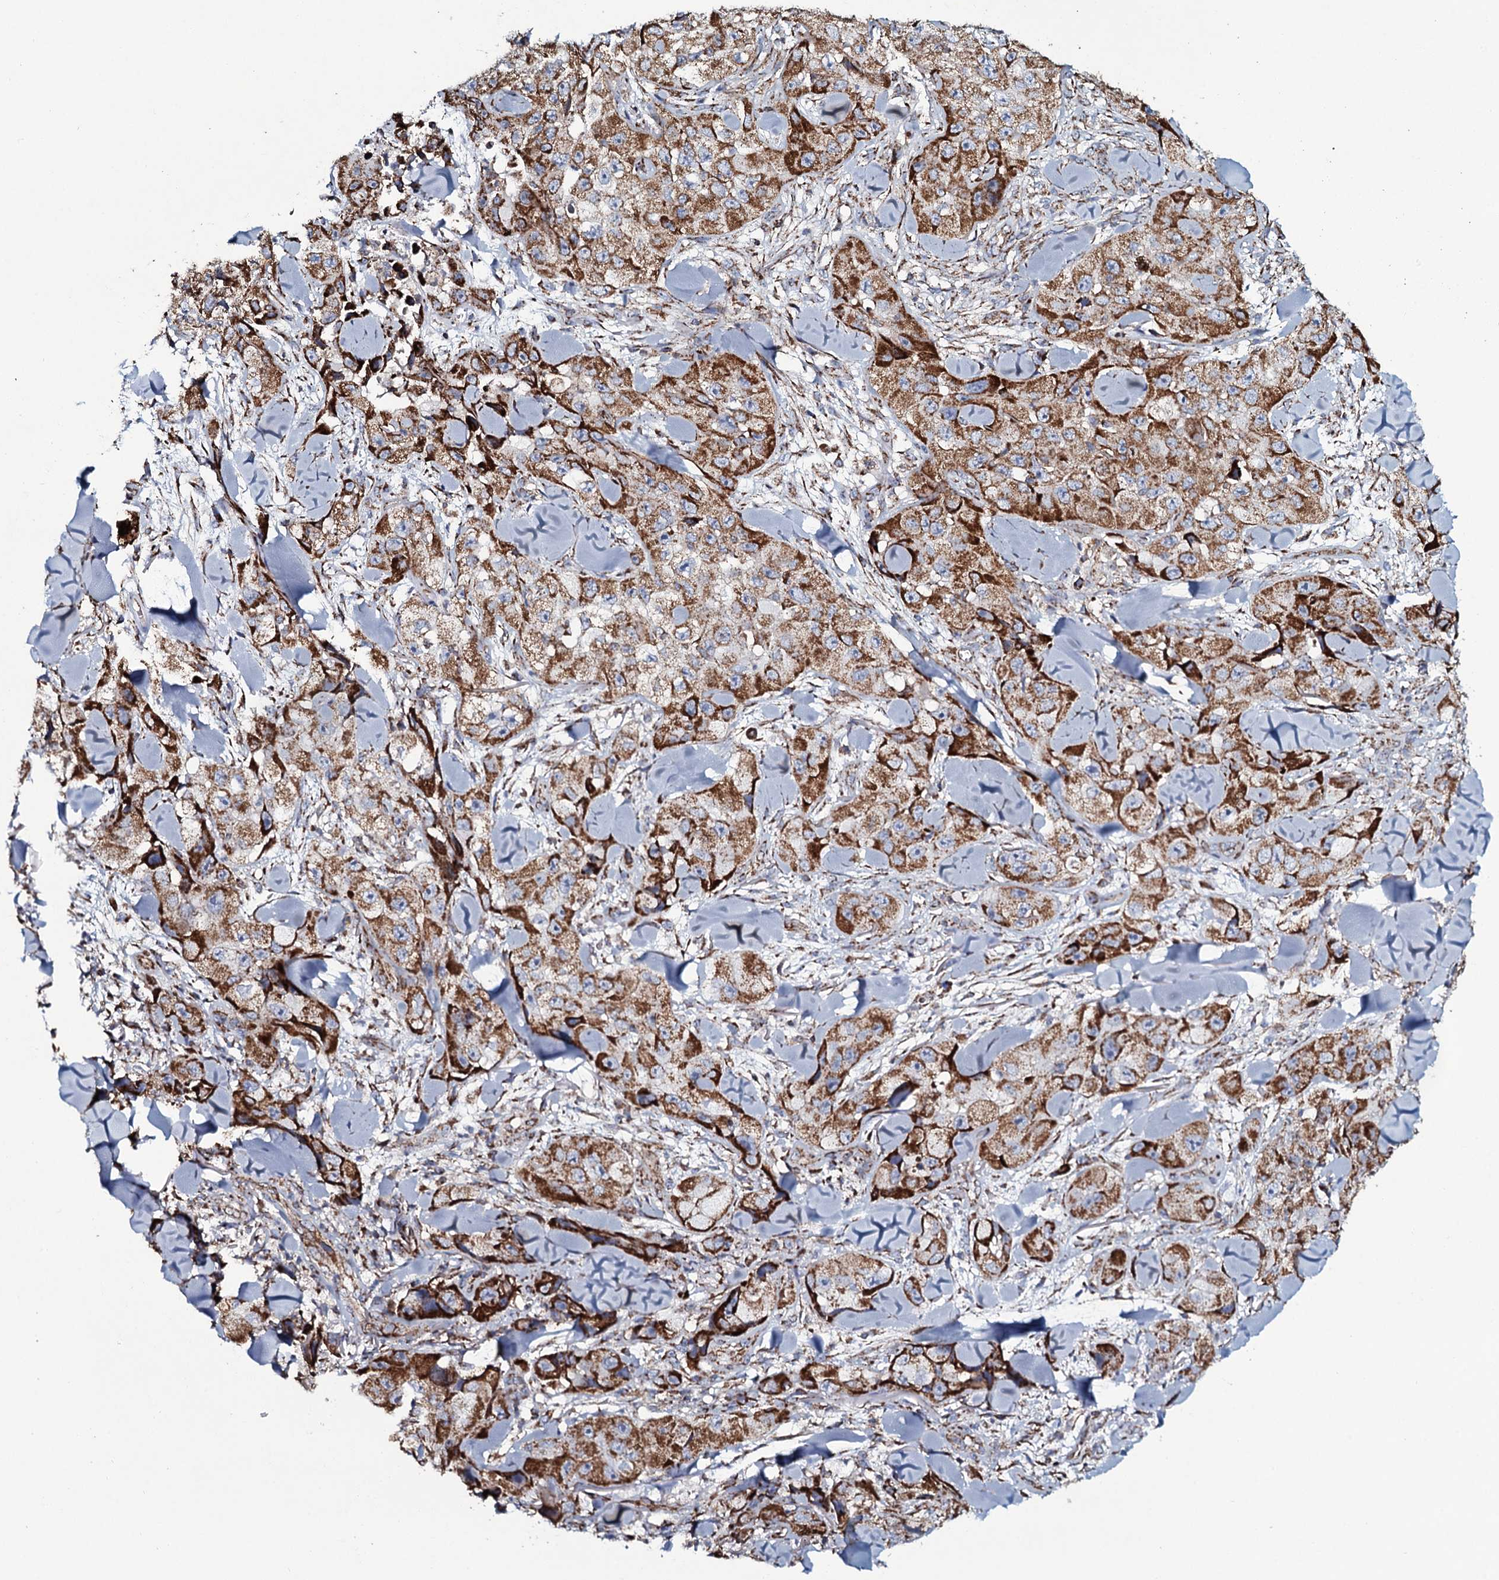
{"staining": {"intensity": "moderate", "quantity": ">75%", "location": "cytoplasmic/membranous"}, "tissue": "skin cancer", "cell_type": "Tumor cells", "image_type": "cancer", "snomed": [{"axis": "morphology", "description": "Squamous cell carcinoma, NOS"}, {"axis": "topography", "description": "Skin"}, {"axis": "topography", "description": "Subcutis"}], "caption": "A brown stain highlights moderate cytoplasmic/membranous staining of a protein in human skin cancer tumor cells.", "gene": "EVC2", "patient": {"sex": "male", "age": 73}}